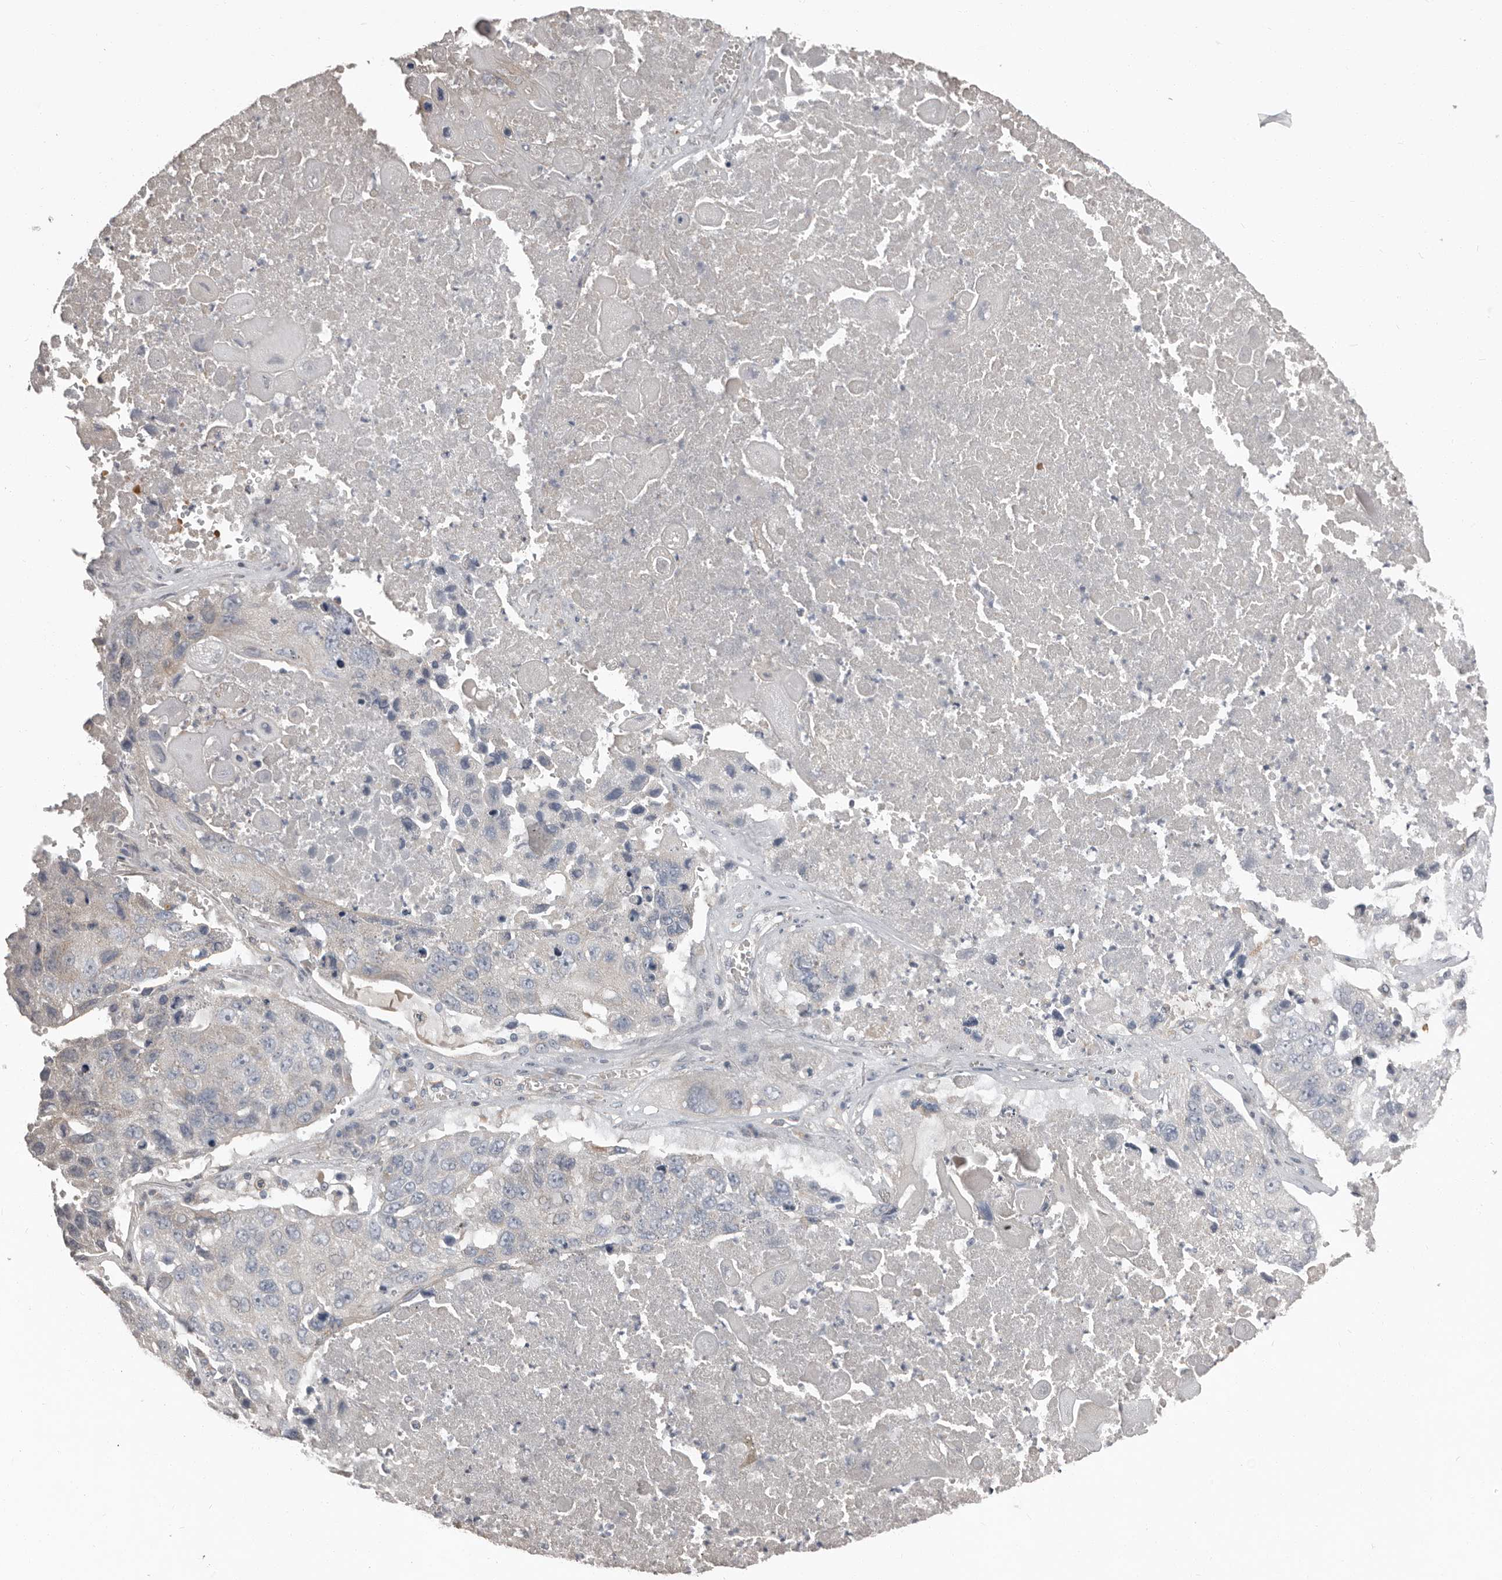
{"staining": {"intensity": "negative", "quantity": "none", "location": "none"}, "tissue": "lung cancer", "cell_type": "Tumor cells", "image_type": "cancer", "snomed": [{"axis": "morphology", "description": "Squamous cell carcinoma, NOS"}, {"axis": "topography", "description": "Lung"}], "caption": "Tumor cells show no significant staining in squamous cell carcinoma (lung). Brightfield microscopy of immunohistochemistry stained with DAB (brown) and hematoxylin (blue), captured at high magnification.", "gene": "CA6", "patient": {"sex": "male", "age": 61}}